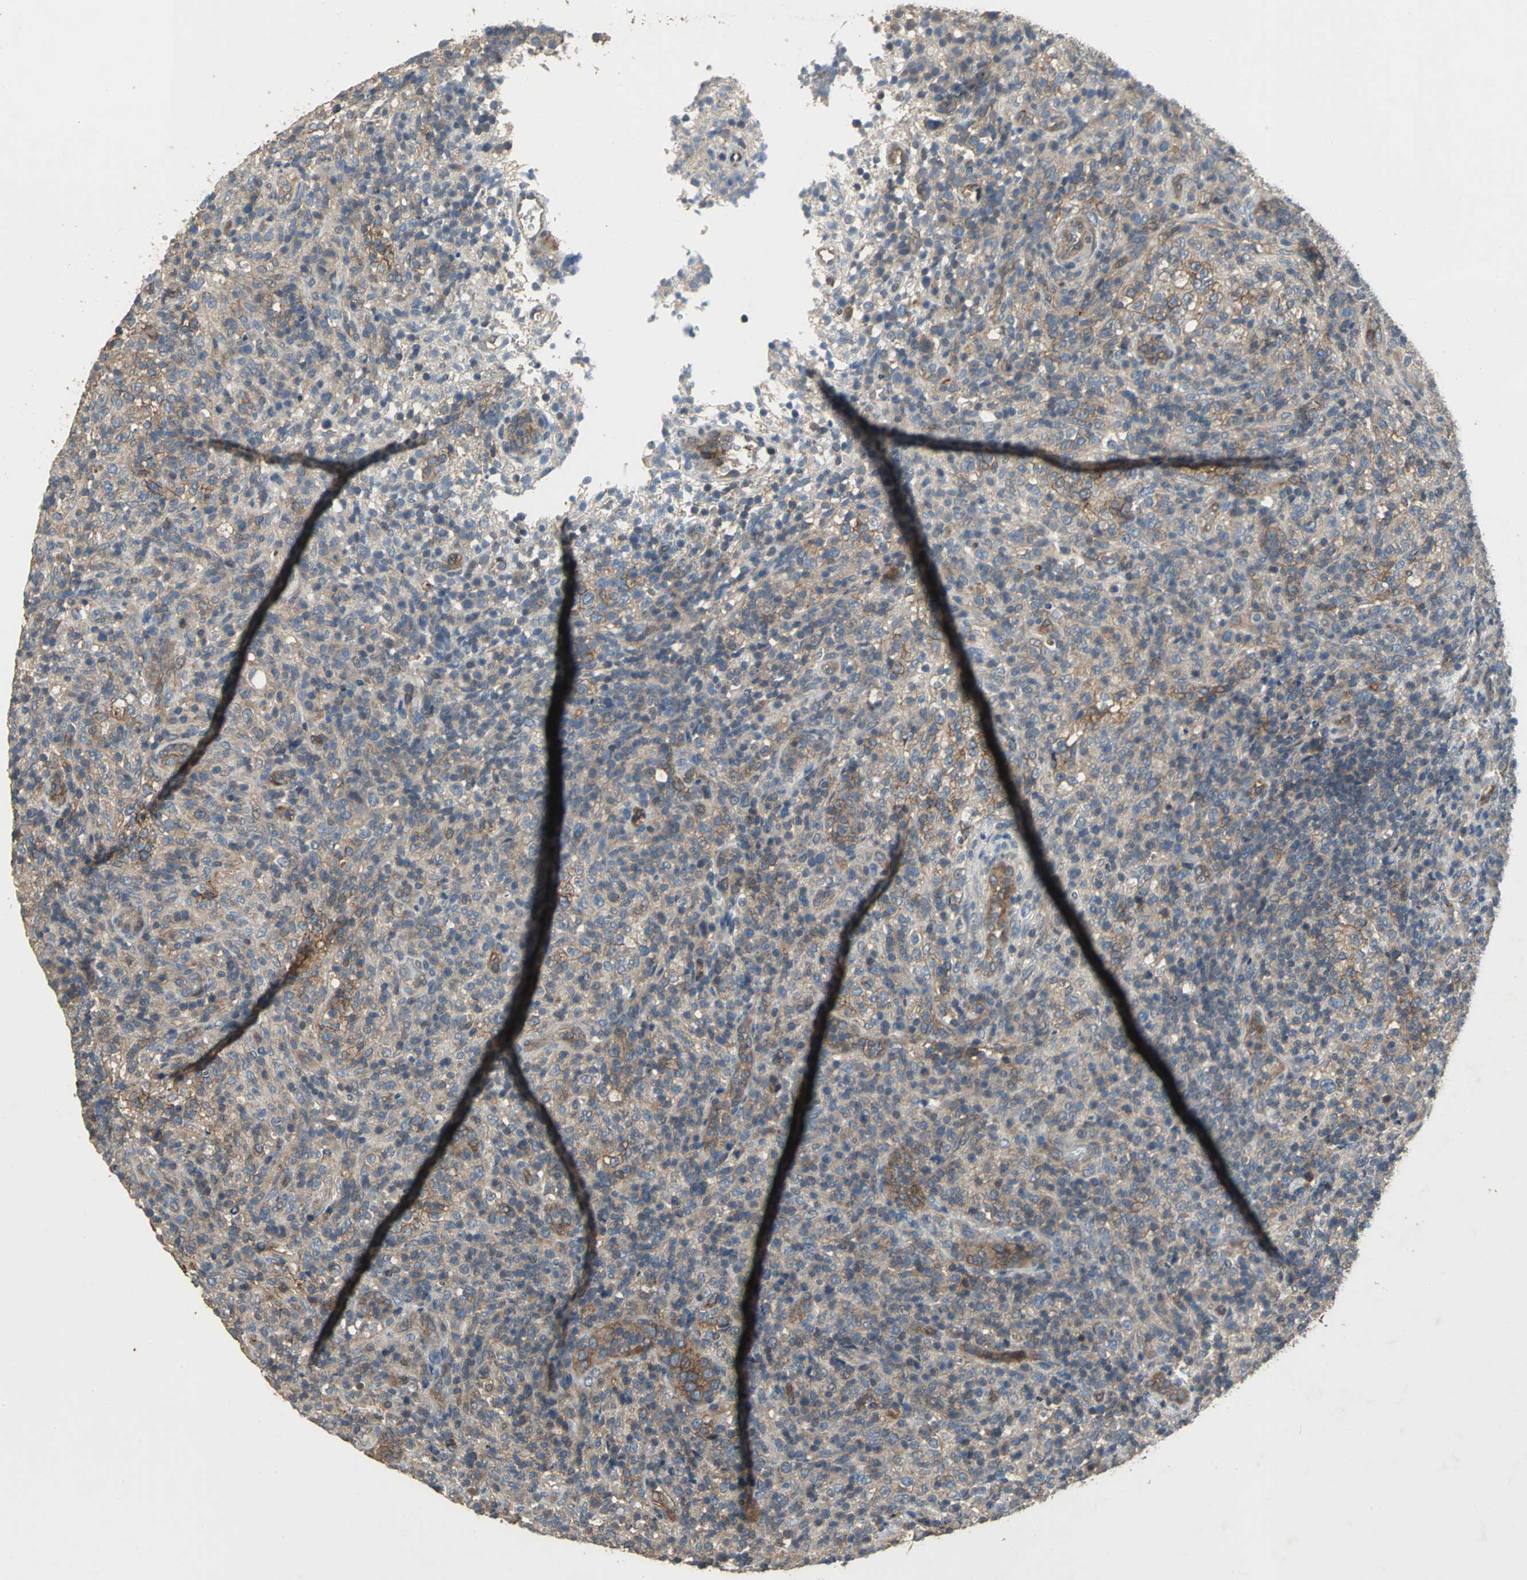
{"staining": {"intensity": "moderate", "quantity": ">75%", "location": "cytoplasmic/membranous"}, "tissue": "lymphoma", "cell_type": "Tumor cells", "image_type": "cancer", "snomed": [{"axis": "morphology", "description": "Malignant lymphoma, non-Hodgkin's type, High grade"}, {"axis": "topography", "description": "Lymph node"}], "caption": "High-grade malignant lymphoma, non-Hodgkin's type stained with a protein marker demonstrates moderate staining in tumor cells.", "gene": "MET", "patient": {"sex": "female", "age": 76}}